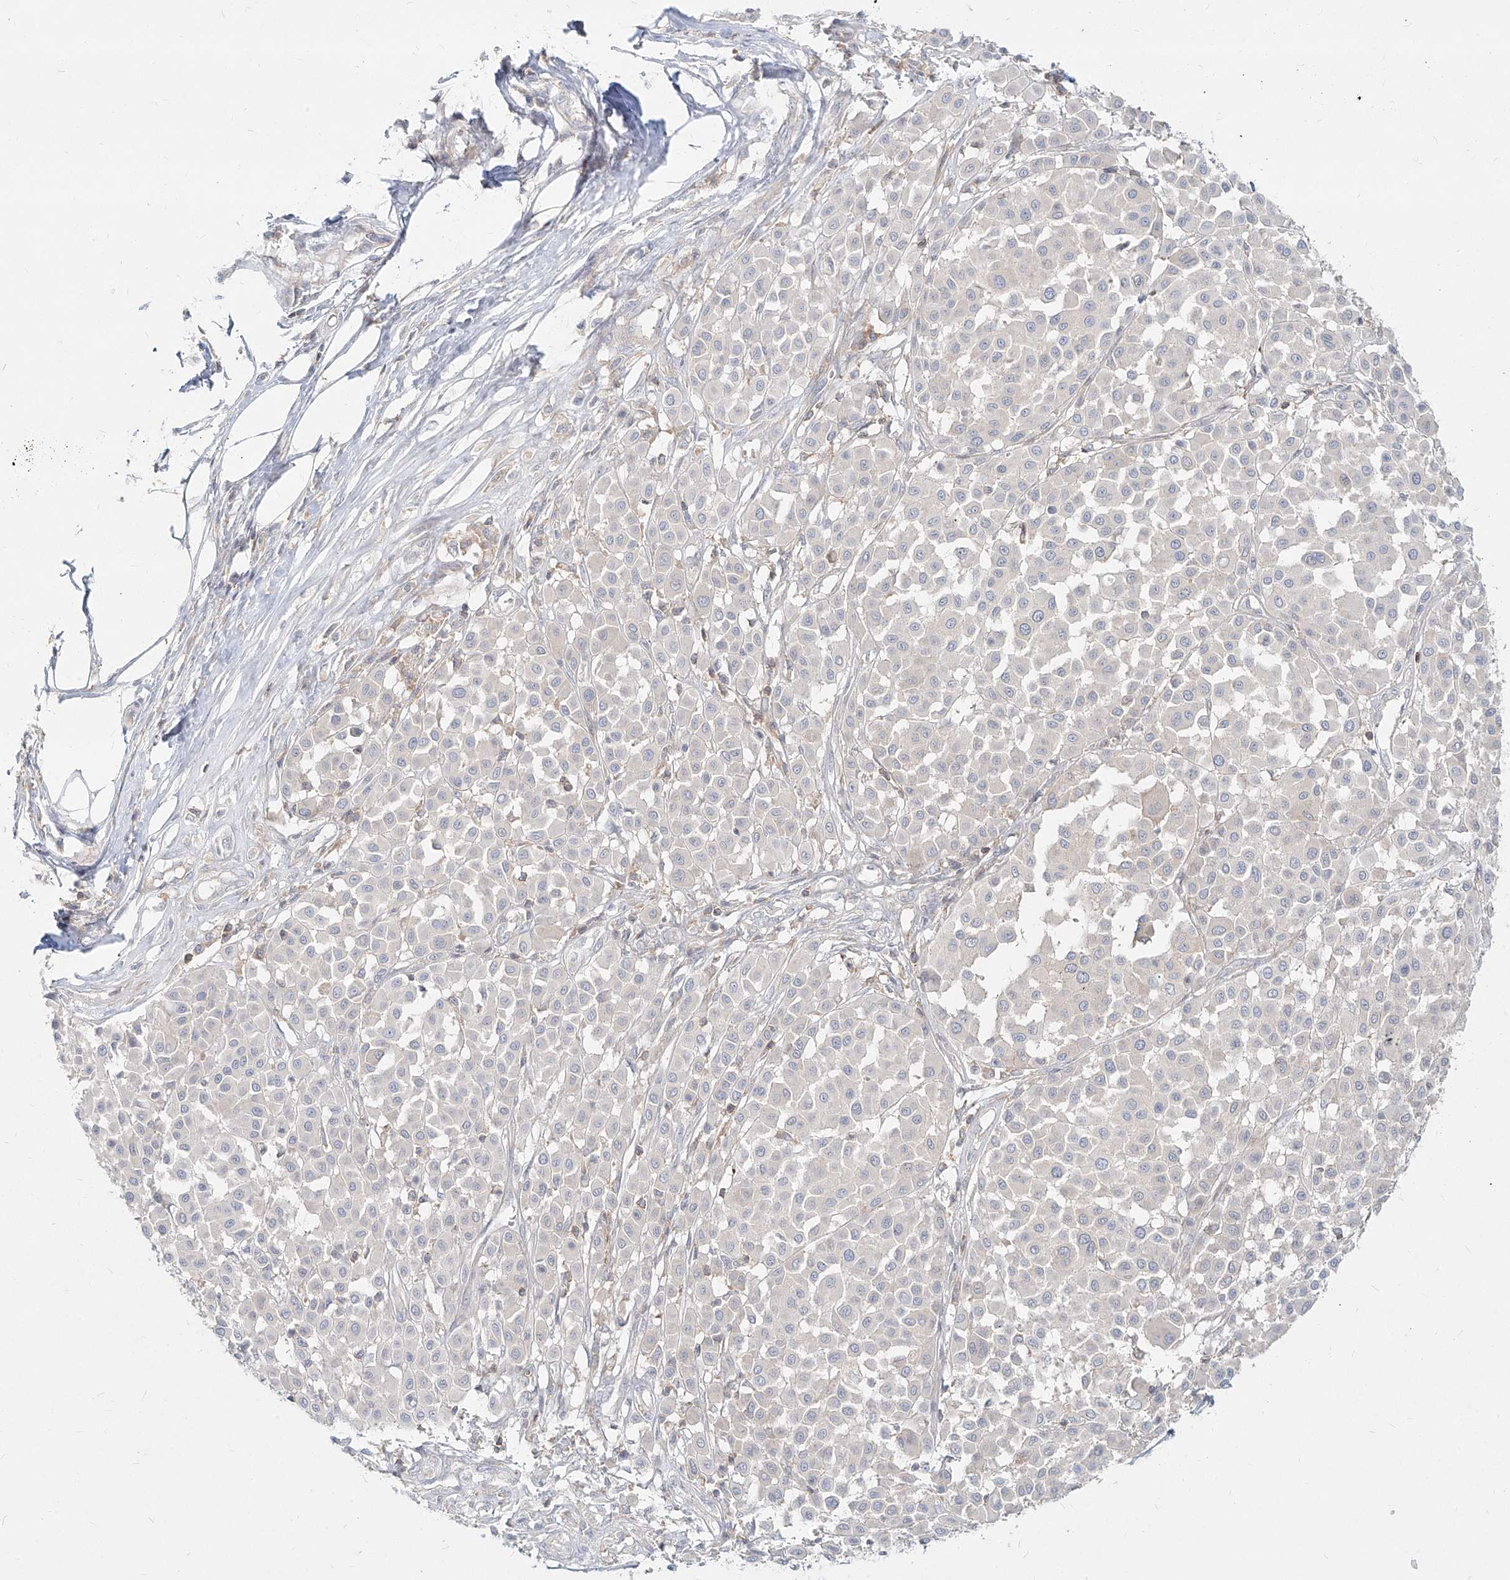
{"staining": {"intensity": "negative", "quantity": "none", "location": "none"}, "tissue": "melanoma", "cell_type": "Tumor cells", "image_type": "cancer", "snomed": [{"axis": "morphology", "description": "Malignant melanoma, Metastatic site"}, {"axis": "topography", "description": "Soft tissue"}], "caption": "This is an immunohistochemistry (IHC) histopathology image of human malignant melanoma (metastatic site). There is no expression in tumor cells.", "gene": "SLC2A12", "patient": {"sex": "male", "age": 41}}